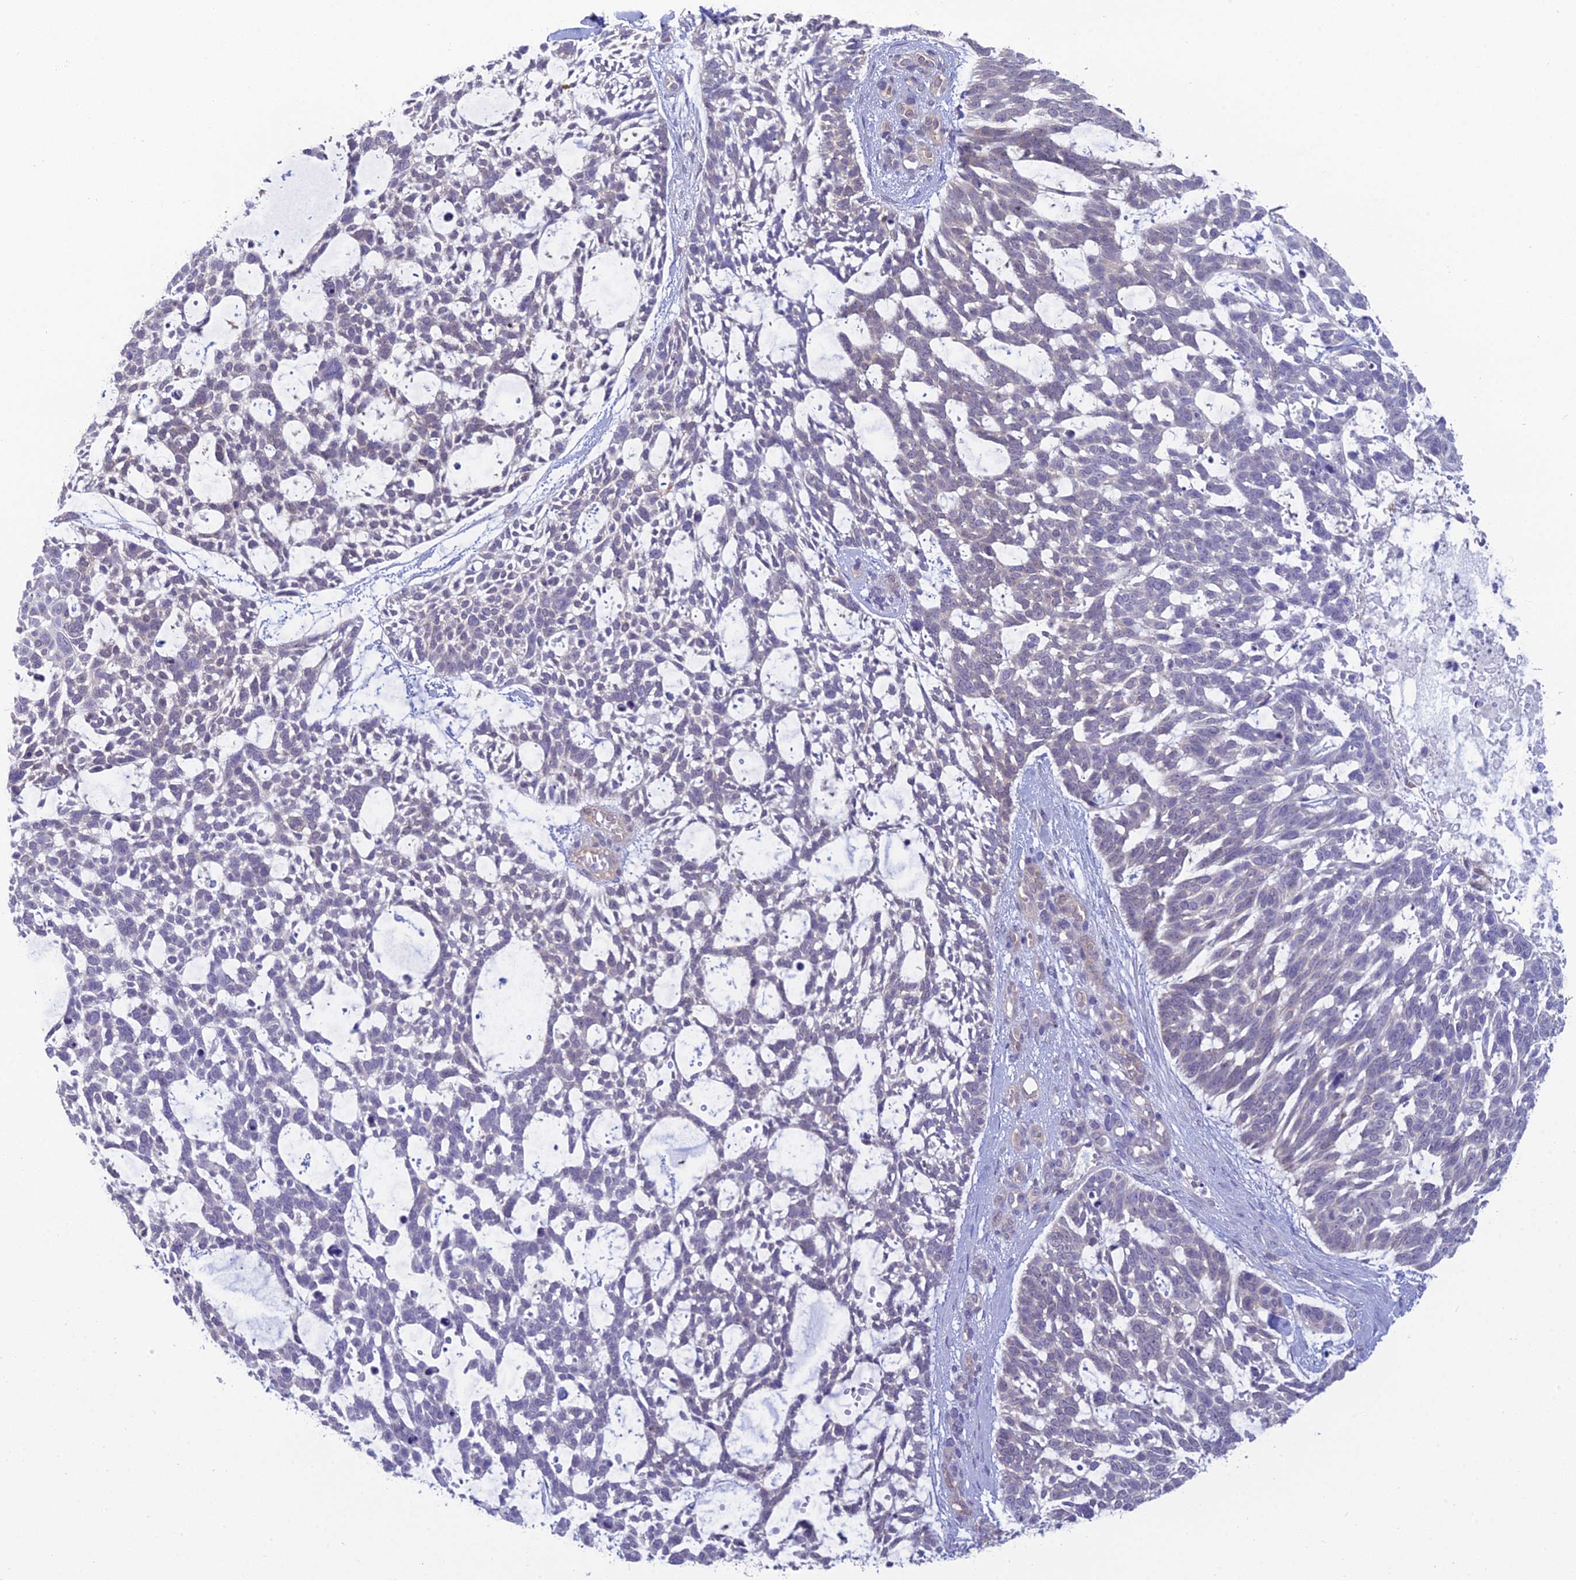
{"staining": {"intensity": "negative", "quantity": "none", "location": "none"}, "tissue": "skin cancer", "cell_type": "Tumor cells", "image_type": "cancer", "snomed": [{"axis": "morphology", "description": "Basal cell carcinoma"}, {"axis": "topography", "description": "Skin"}], "caption": "Skin cancer was stained to show a protein in brown. There is no significant expression in tumor cells.", "gene": "GNPNAT1", "patient": {"sex": "male", "age": 88}}